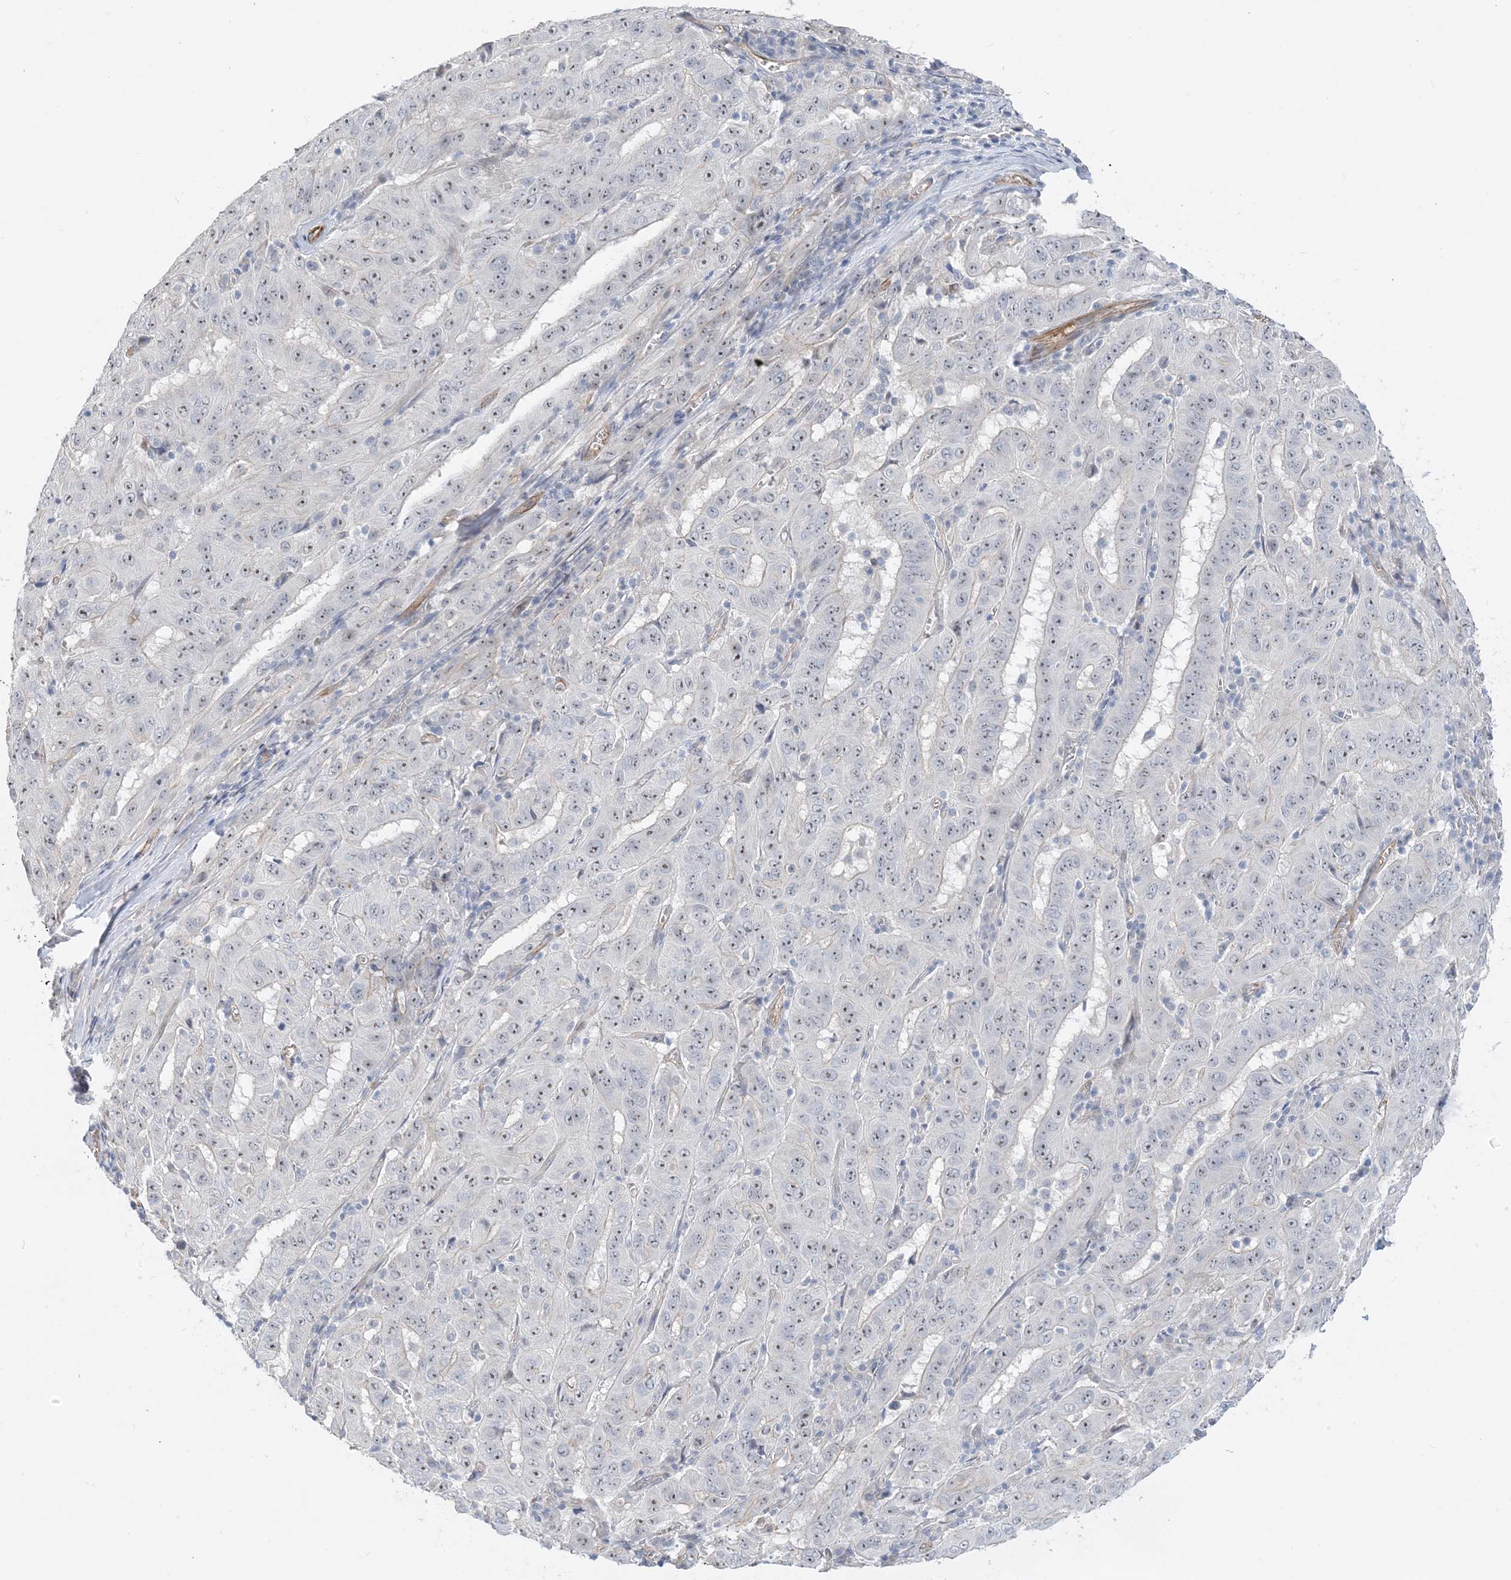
{"staining": {"intensity": "weak", "quantity": "25%-75%", "location": "nuclear"}, "tissue": "pancreatic cancer", "cell_type": "Tumor cells", "image_type": "cancer", "snomed": [{"axis": "morphology", "description": "Adenocarcinoma, NOS"}, {"axis": "topography", "description": "Pancreas"}], "caption": "Pancreatic cancer was stained to show a protein in brown. There is low levels of weak nuclear positivity in approximately 25%-75% of tumor cells.", "gene": "IL36B", "patient": {"sex": "male", "age": 63}}